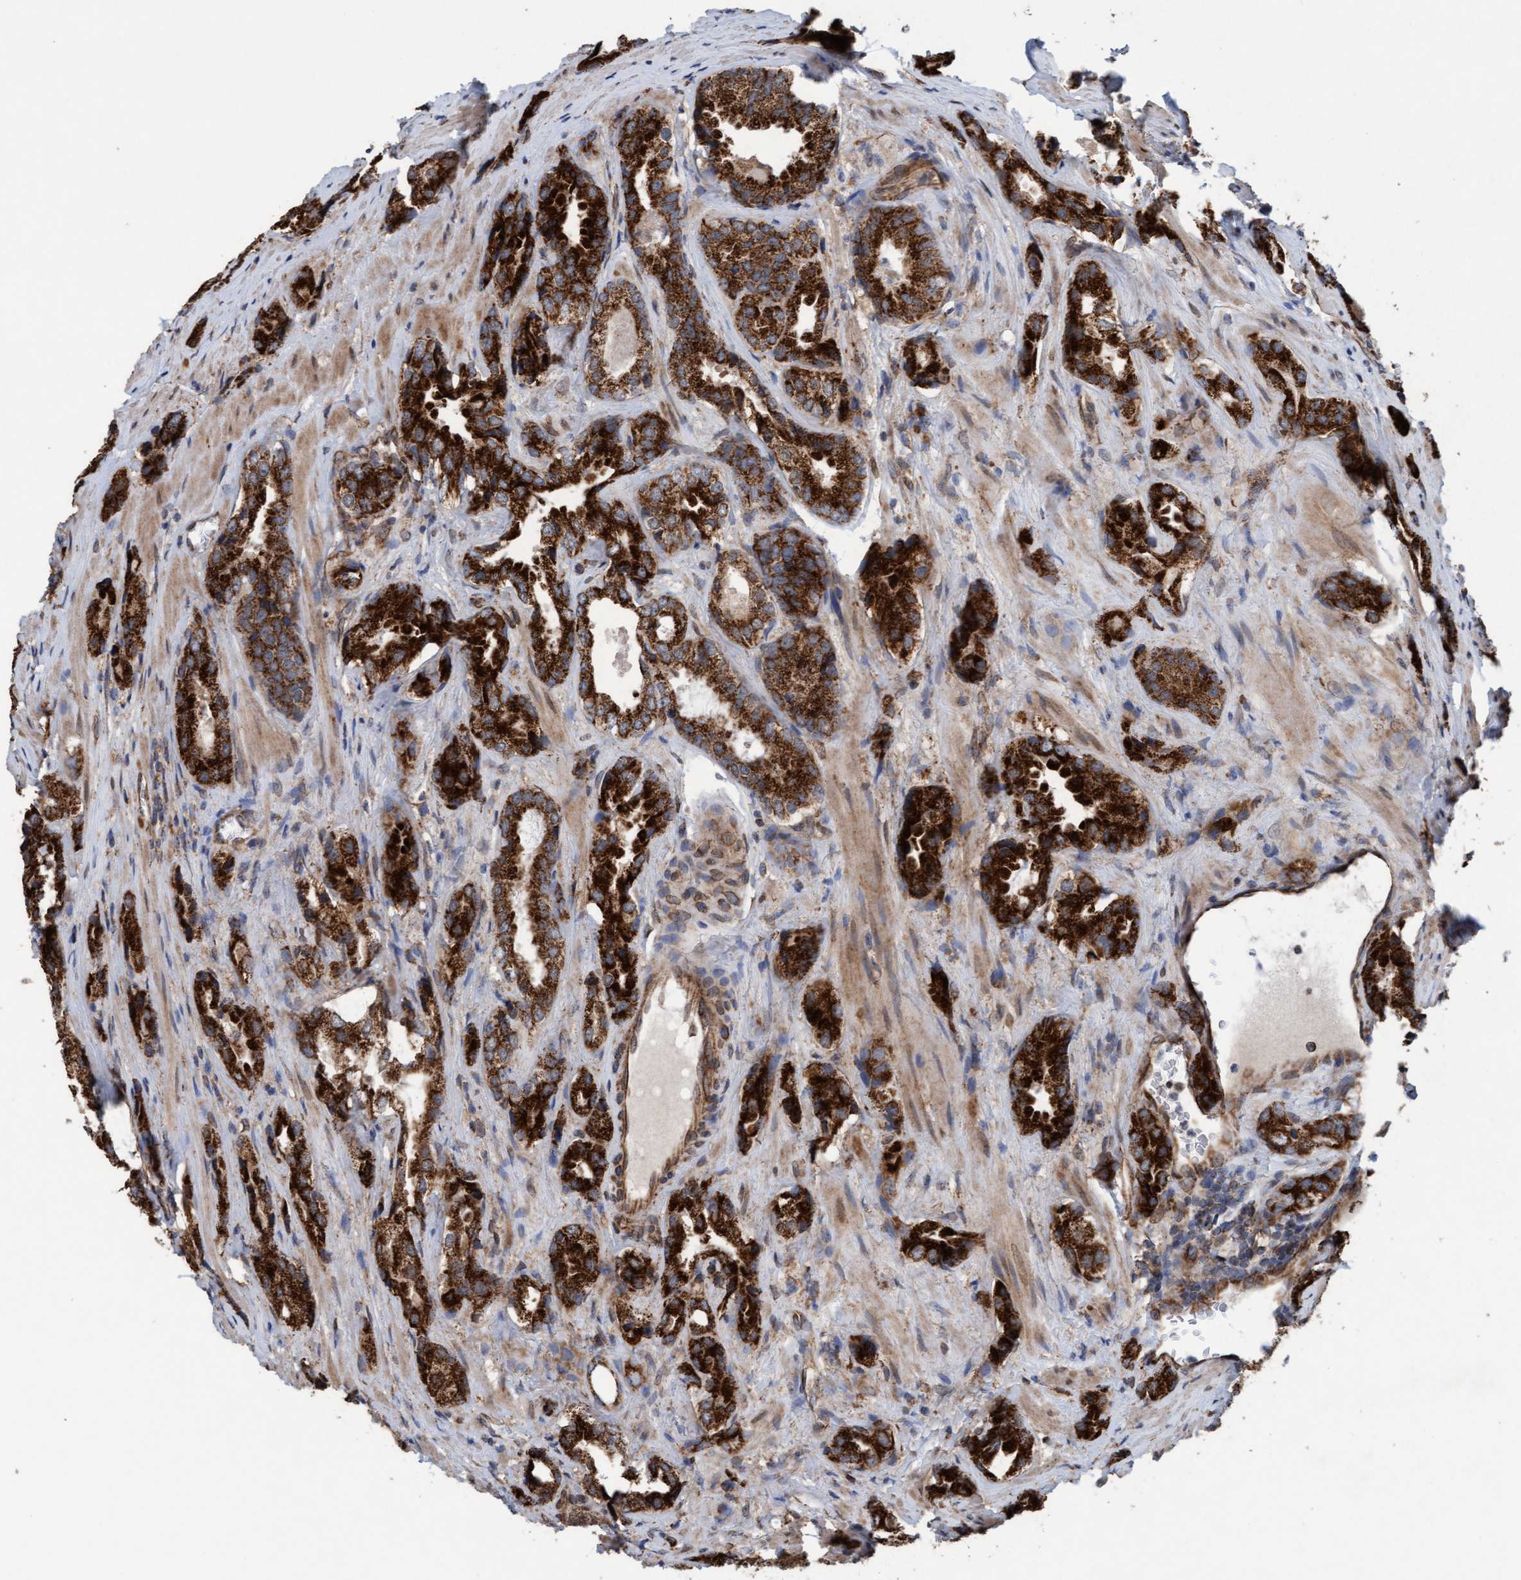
{"staining": {"intensity": "strong", "quantity": ">75%", "location": "cytoplasmic/membranous"}, "tissue": "prostate cancer", "cell_type": "Tumor cells", "image_type": "cancer", "snomed": [{"axis": "morphology", "description": "Adenocarcinoma, High grade"}, {"axis": "topography", "description": "Prostate"}], "caption": "Human prostate adenocarcinoma (high-grade) stained with a protein marker reveals strong staining in tumor cells.", "gene": "MRPS23", "patient": {"sex": "male", "age": 63}}